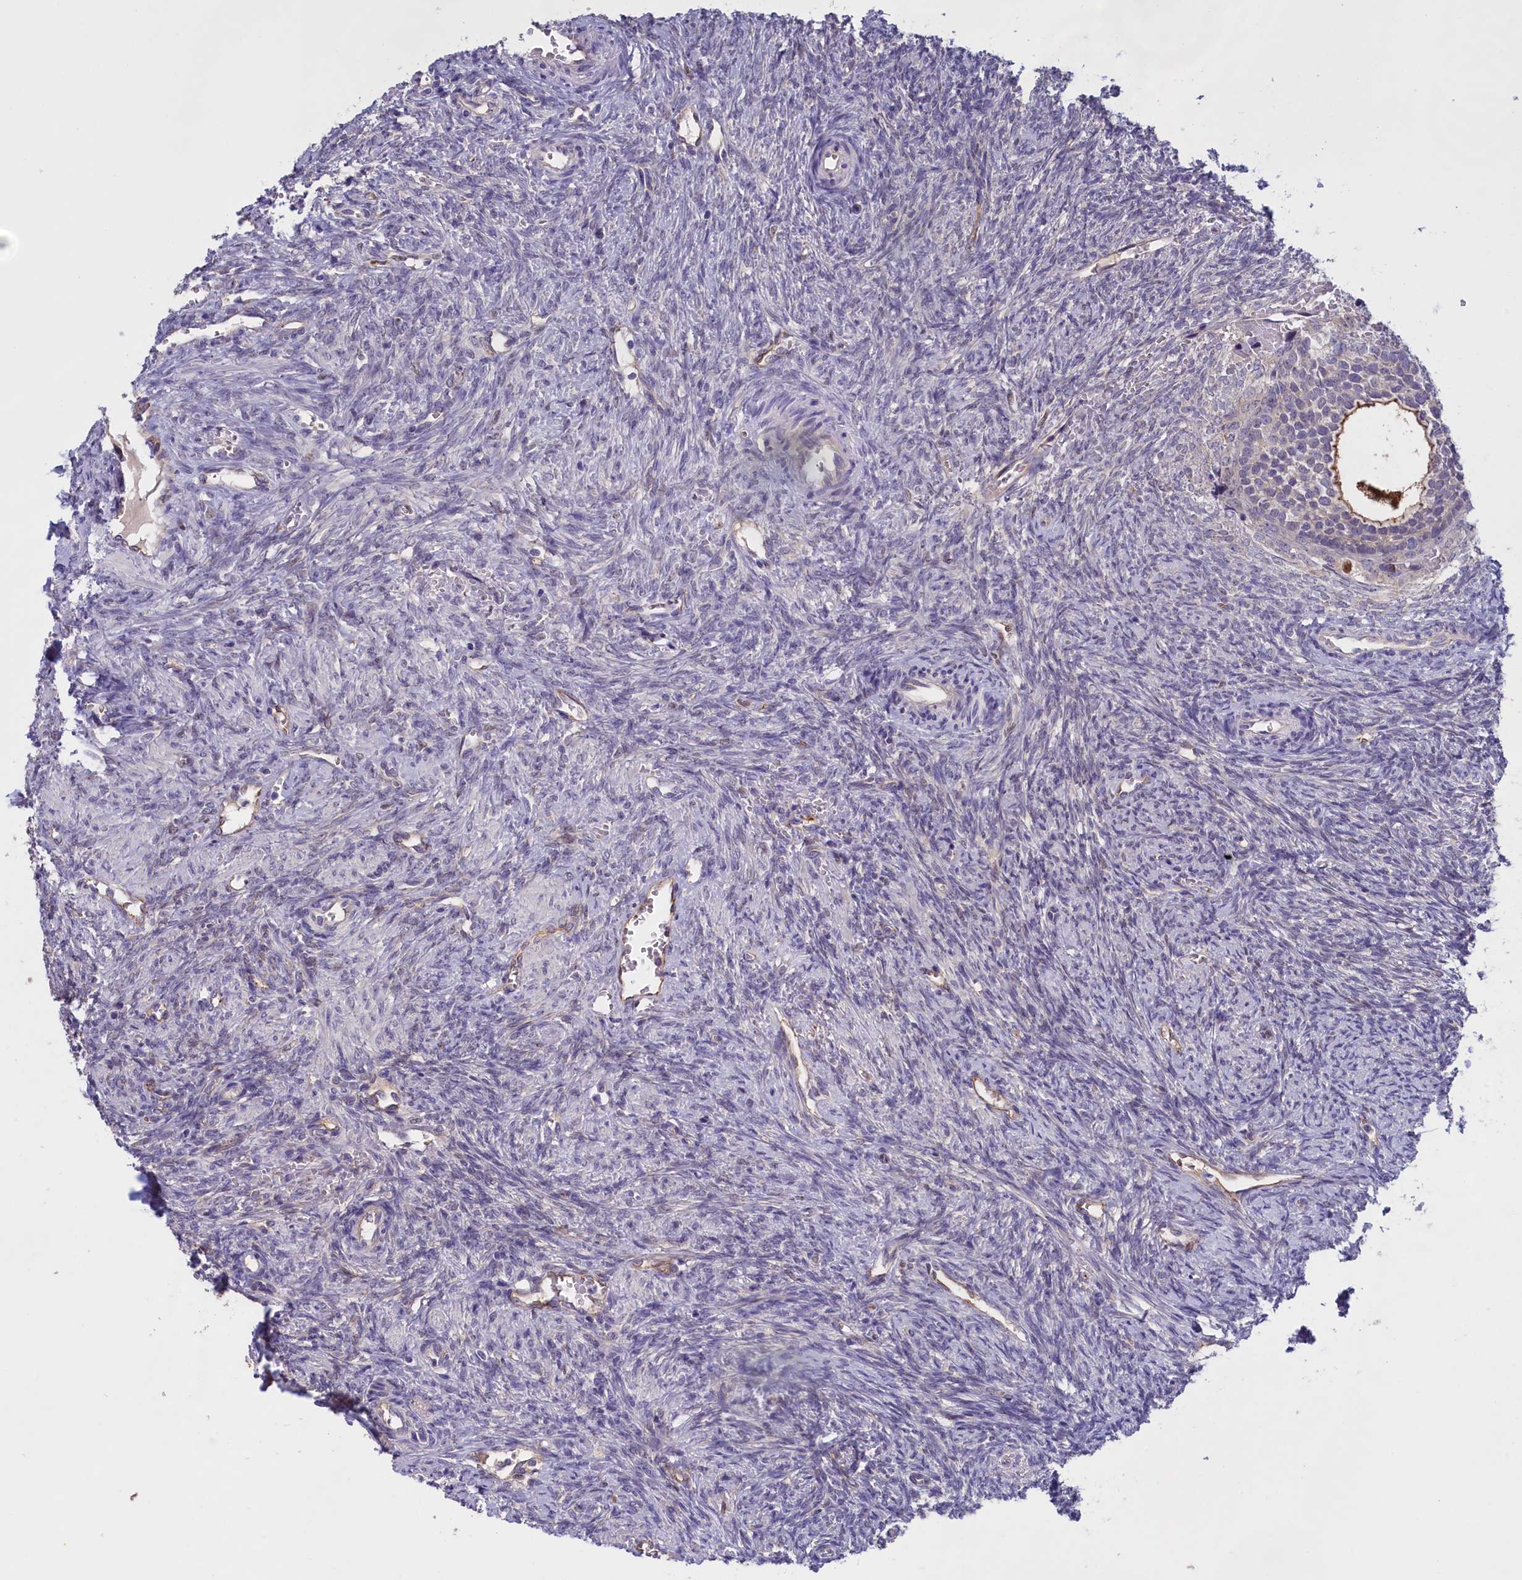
{"staining": {"intensity": "negative", "quantity": "none", "location": "none"}, "tissue": "ovary", "cell_type": "Follicle cells", "image_type": "normal", "snomed": [{"axis": "morphology", "description": "Normal tissue, NOS"}, {"axis": "topography", "description": "Ovary"}], "caption": "A high-resolution micrograph shows IHC staining of normal ovary, which displays no significant positivity in follicle cells.", "gene": "COL19A1", "patient": {"sex": "female", "age": 41}}